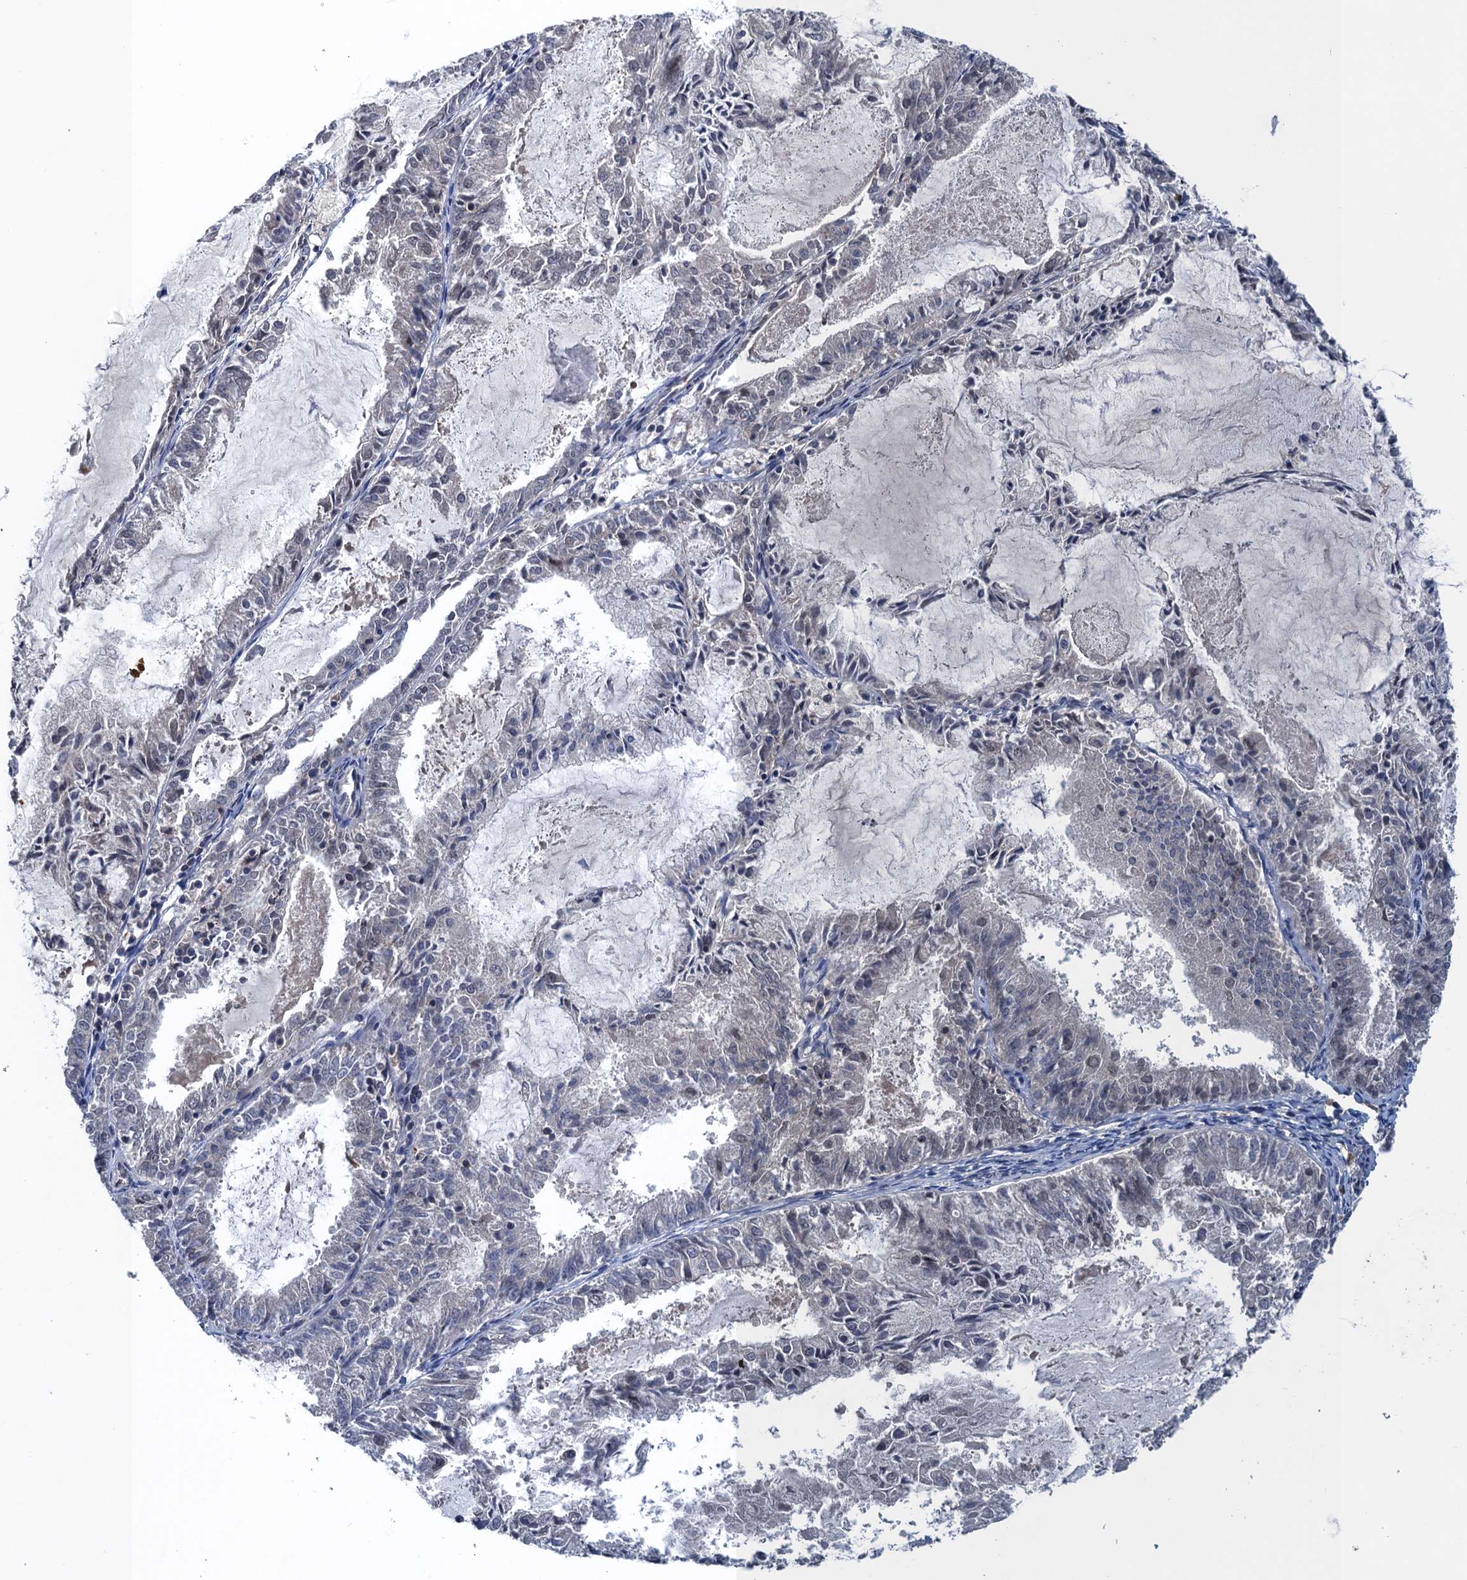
{"staining": {"intensity": "negative", "quantity": "none", "location": "none"}, "tissue": "endometrial cancer", "cell_type": "Tumor cells", "image_type": "cancer", "snomed": [{"axis": "morphology", "description": "Adenocarcinoma, NOS"}, {"axis": "topography", "description": "Endometrium"}], "caption": "Tumor cells show no significant expression in endometrial cancer (adenocarcinoma).", "gene": "RNF165", "patient": {"sex": "female", "age": 57}}